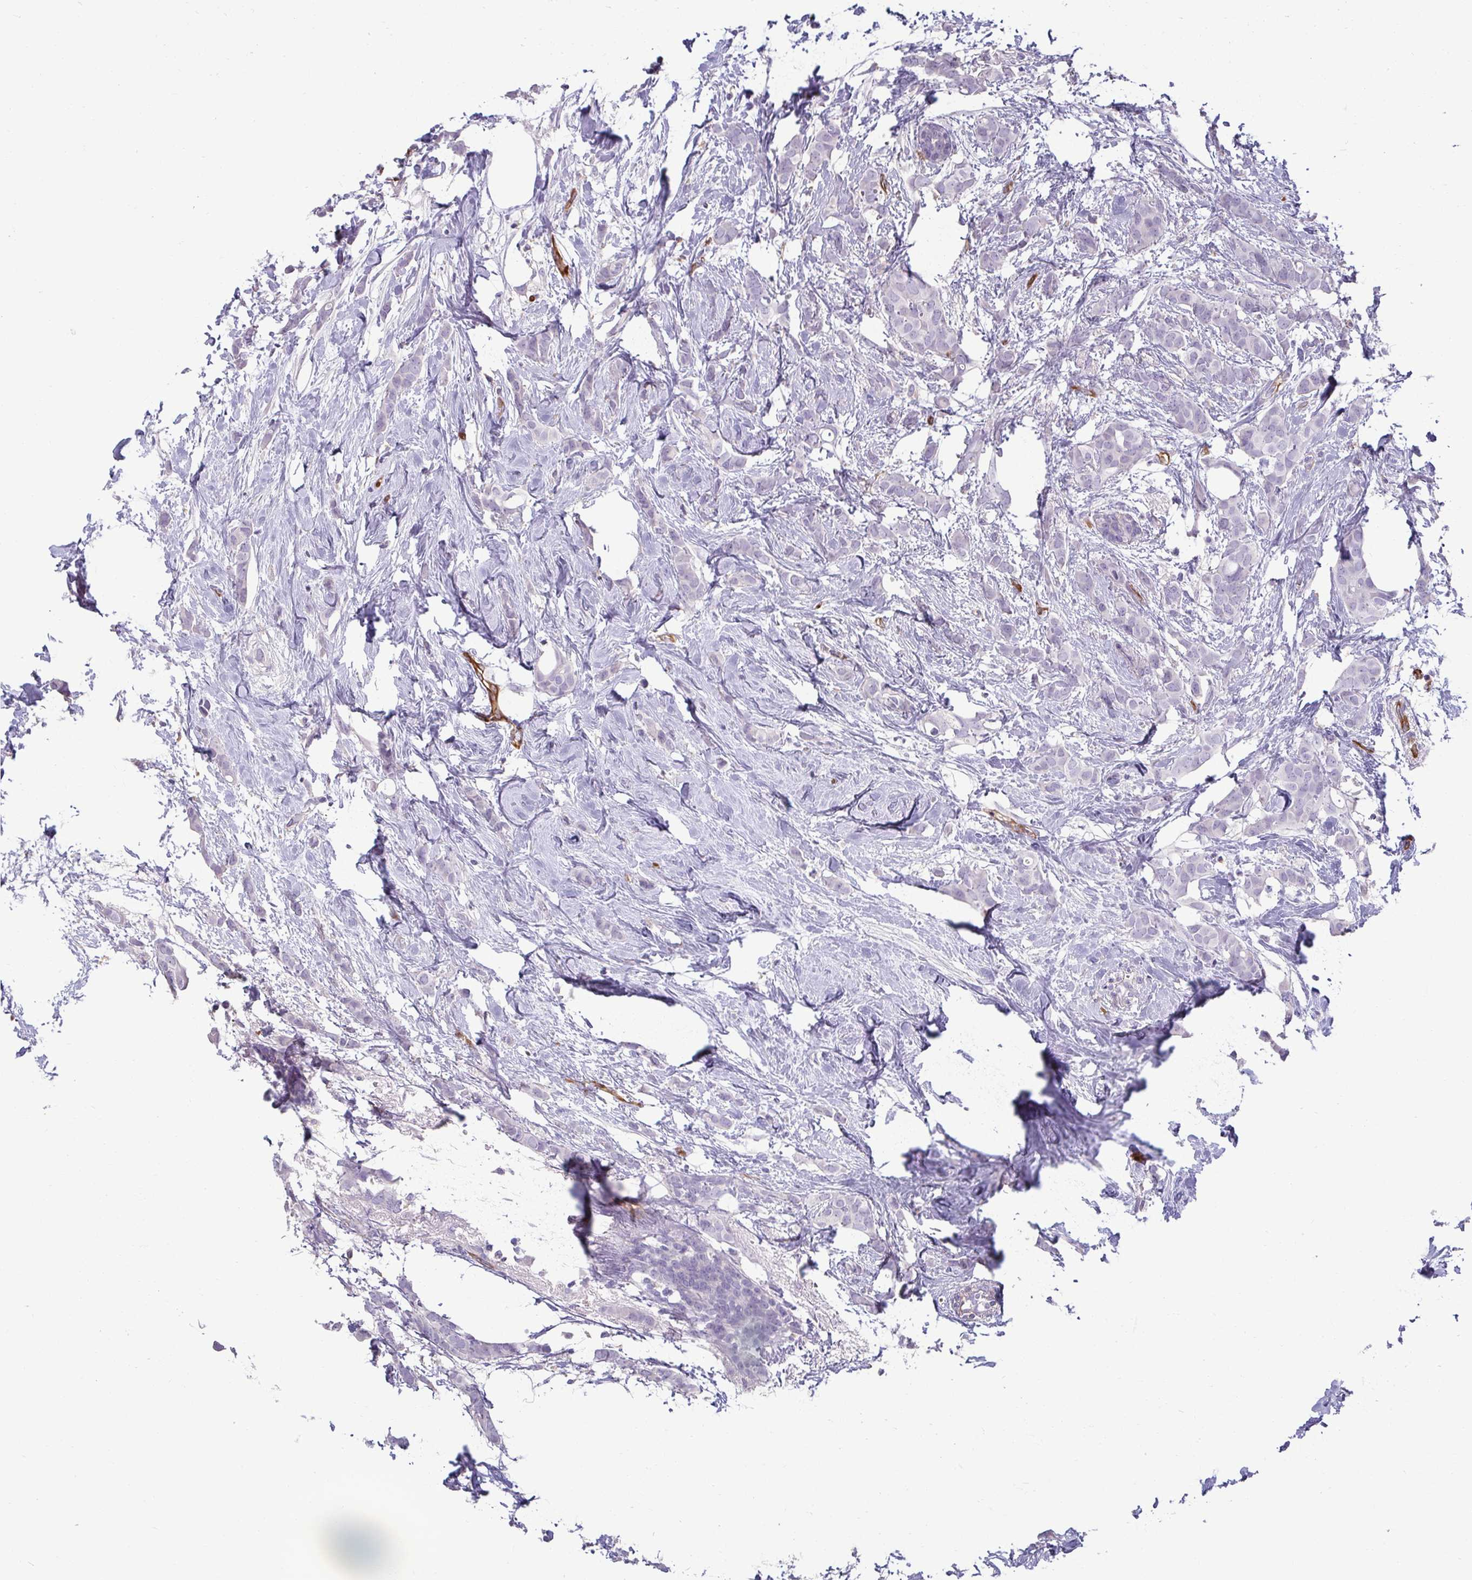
{"staining": {"intensity": "negative", "quantity": "none", "location": "none"}, "tissue": "breast cancer", "cell_type": "Tumor cells", "image_type": "cancer", "snomed": [{"axis": "morphology", "description": "Duct carcinoma"}, {"axis": "topography", "description": "Breast"}], "caption": "A high-resolution micrograph shows immunohistochemistry staining of breast cancer (invasive ductal carcinoma), which exhibits no significant positivity in tumor cells.", "gene": "PDE2A", "patient": {"sex": "female", "age": 62}}